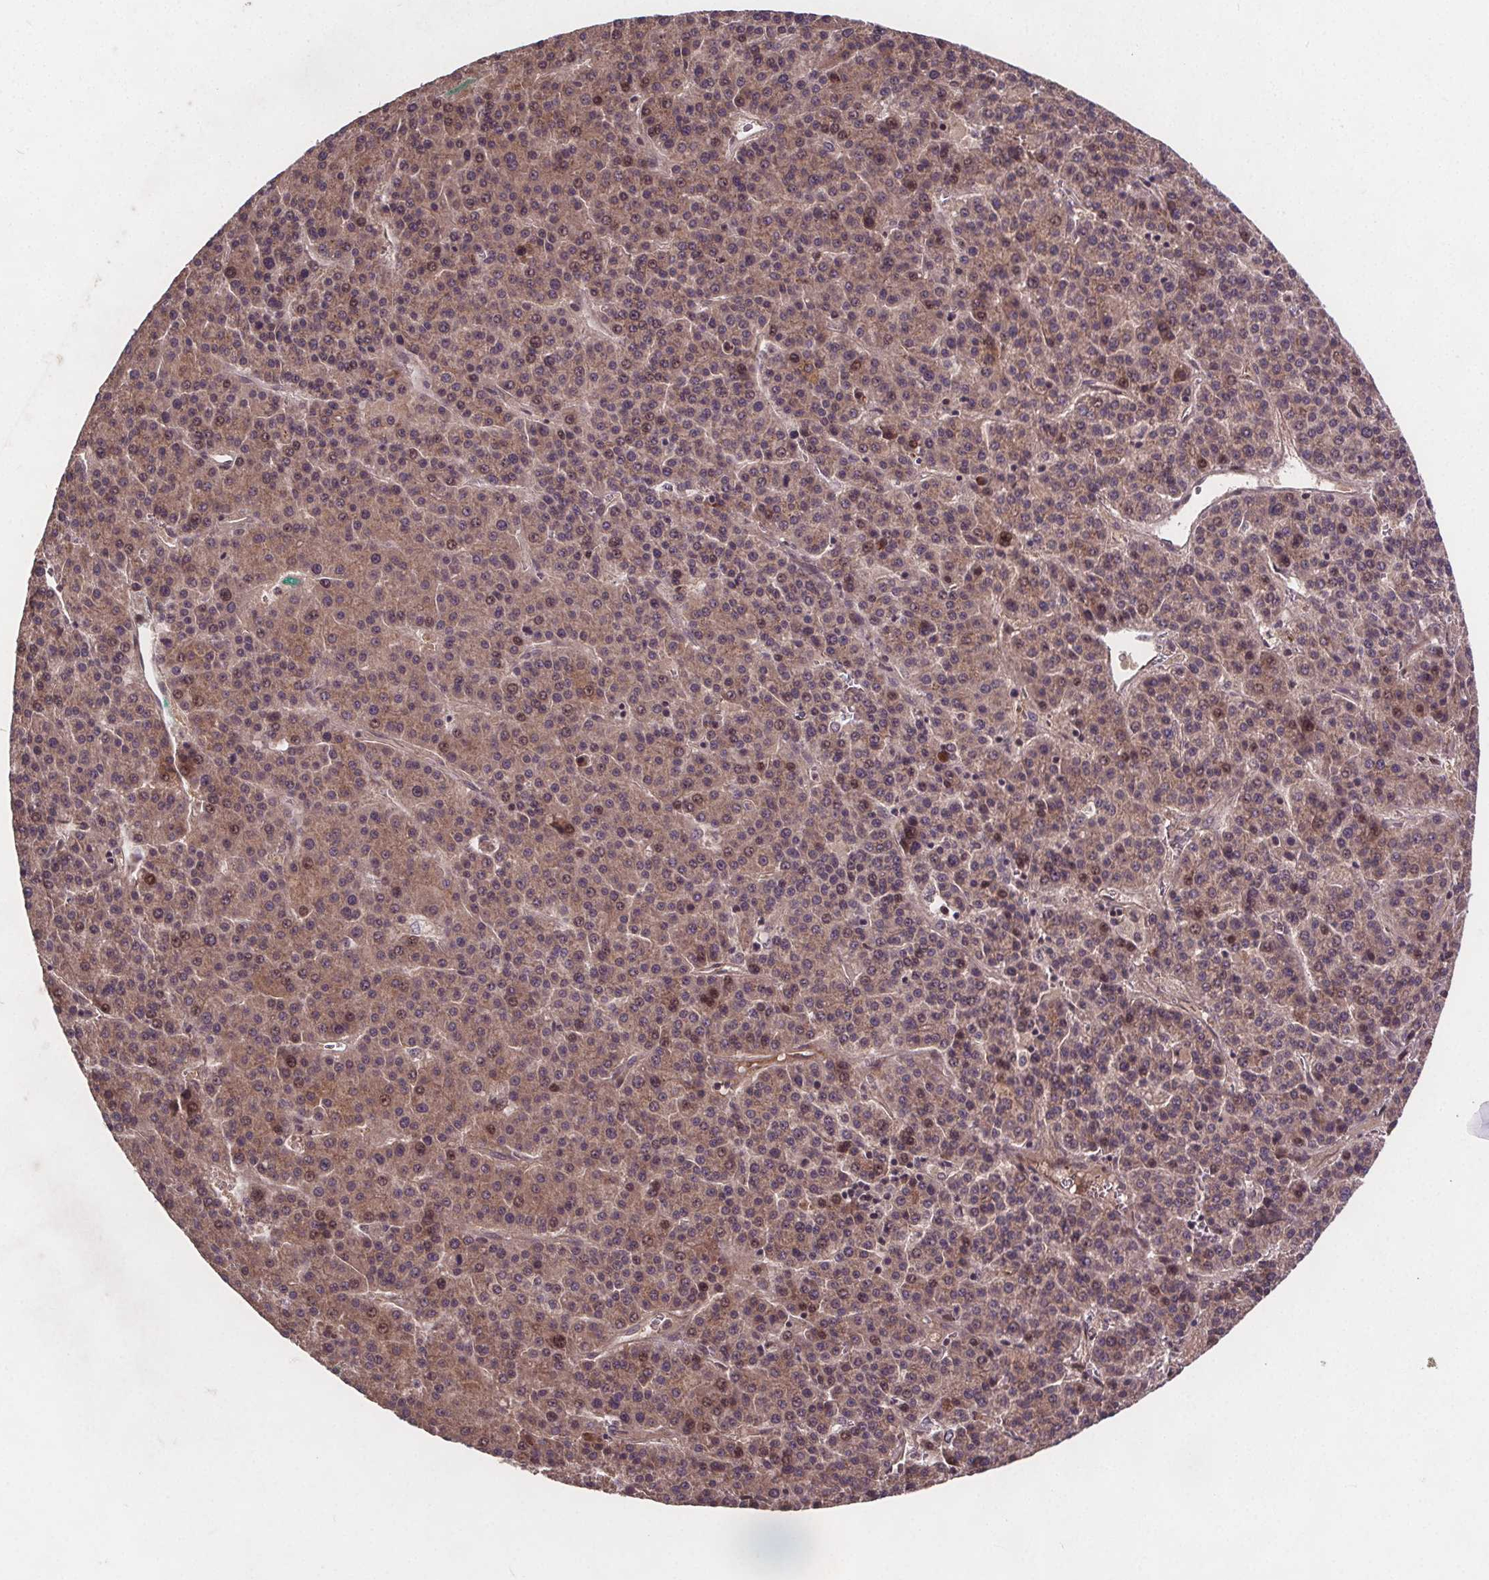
{"staining": {"intensity": "moderate", "quantity": "<25%", "location": "cytoplasmic/membranous"}, "tissue": "liver cancer", "cell_type": "Tumor cells", "image_type": "cancer", "snomed": [{"axis": "morphology", "description": "Carcinoma, Hepatocellular, NOS"}, {"axis": "topography", "description": "Liver"}], "caption": "A micrograph showing moderate cytoplasmic/membranous positivity in approximately <25% of tumor cells in hepatocellular carcinoma (liver), as visualized by brown immunohistochemical staining.", "gene": "USP9X", "patient": {"sex": "female", "age": 58}}